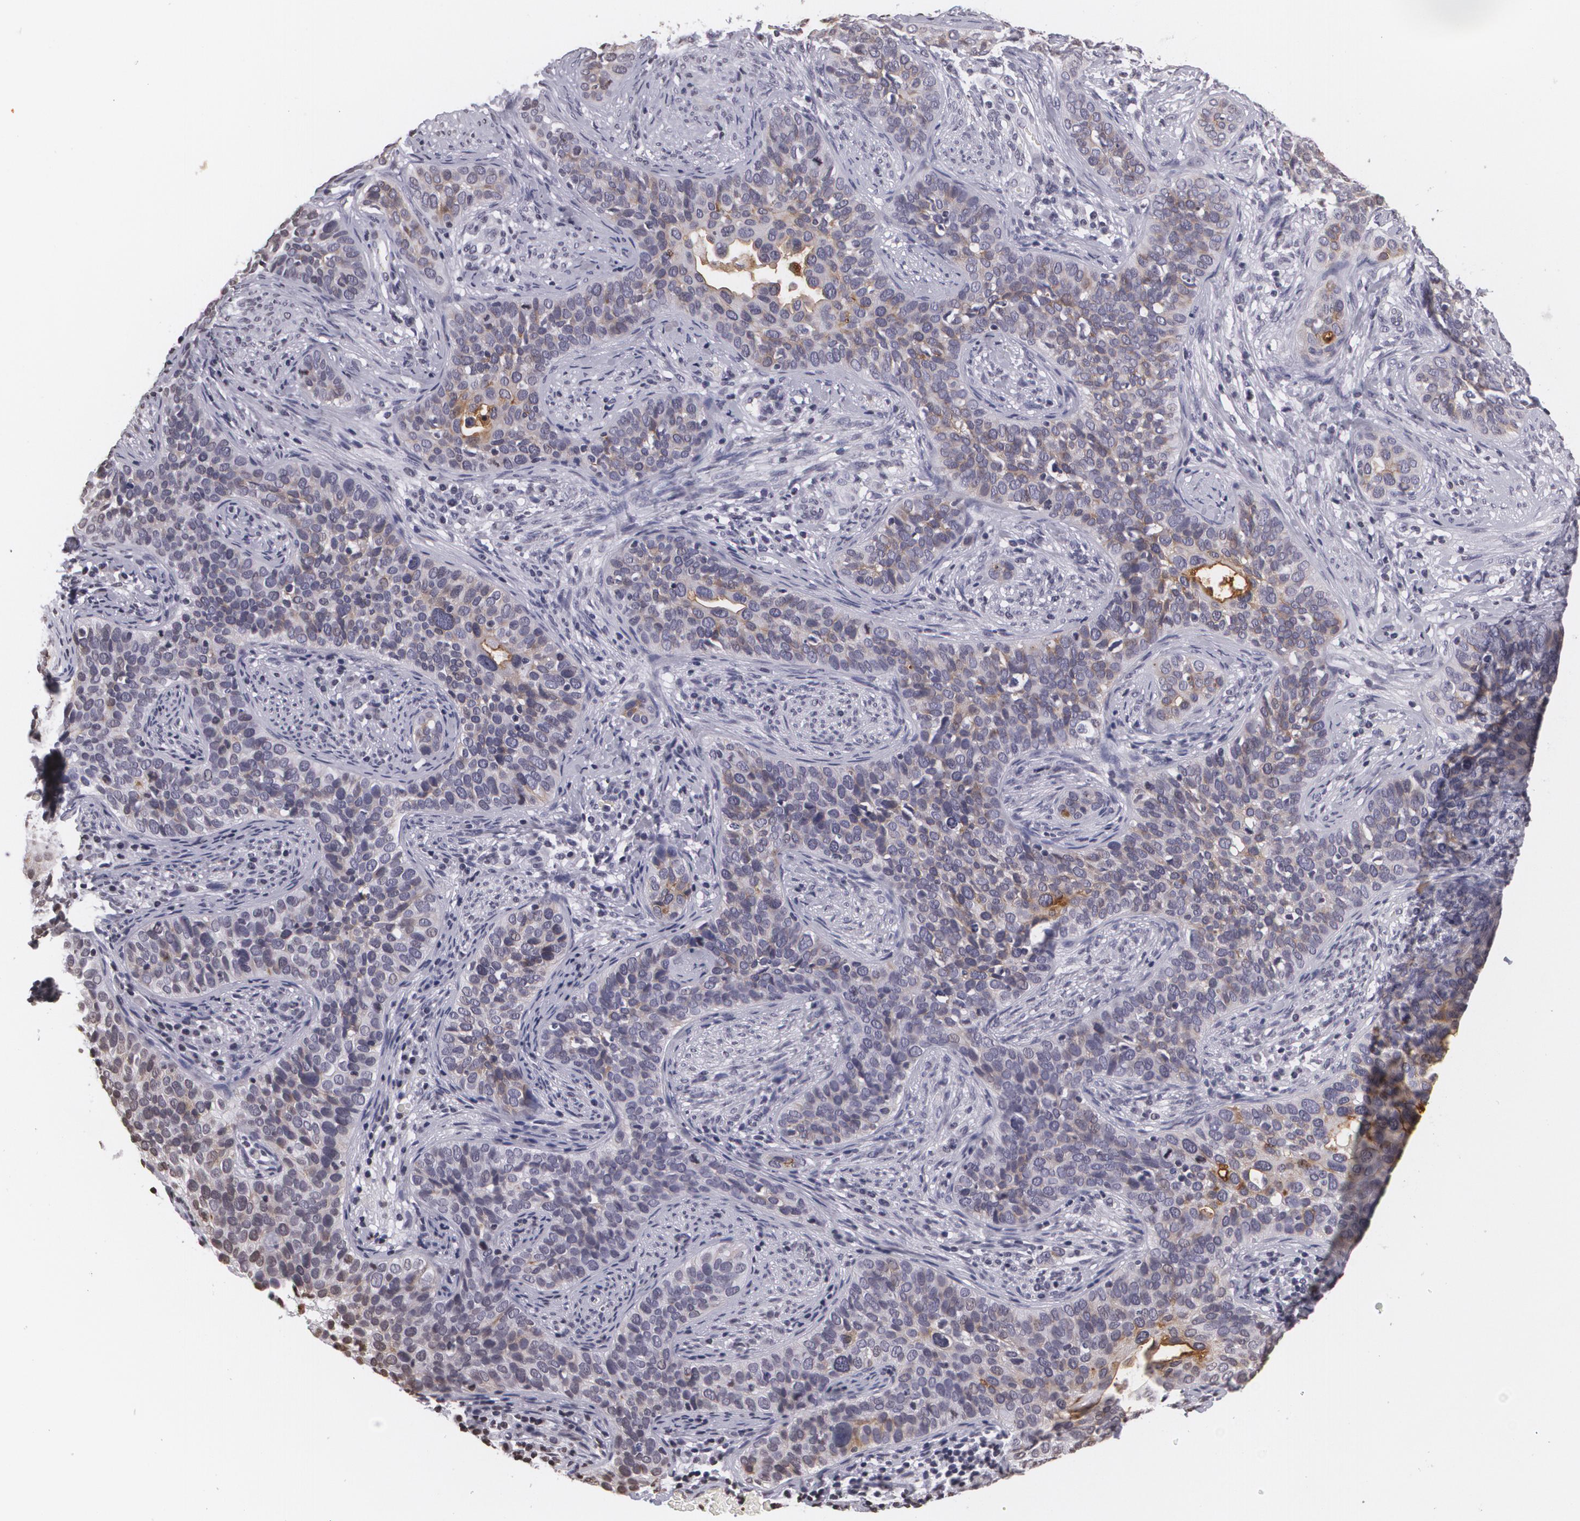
{"staining": {"intensity": "weak", "quantity": "25%-75%", "location": "cytoplasmic/membranous"}, "tissue": "cervical cancer", "cell_type": "Tumor cells", "image_type": "cancer", "snomed": [{"axis": "morphology", "description": "Squamous cell carcinoma, NOS"}, {"axis": "topography", "description": "Cervix"}], "caption": "DAB immunohistochemical staining of human cervical squamous cell carcinoma reveals weak cytoplasmic/membranous protein expression in approximately 25%-75% of tumor cells. The staining was performed using DAB (3,3'-diaminobenzidine), with brown indicating positive protein expression. Nuclei are stained blue with hematoxylin.", "gene": "MUC1", "patient": {"sex": "female", "age": 31}}